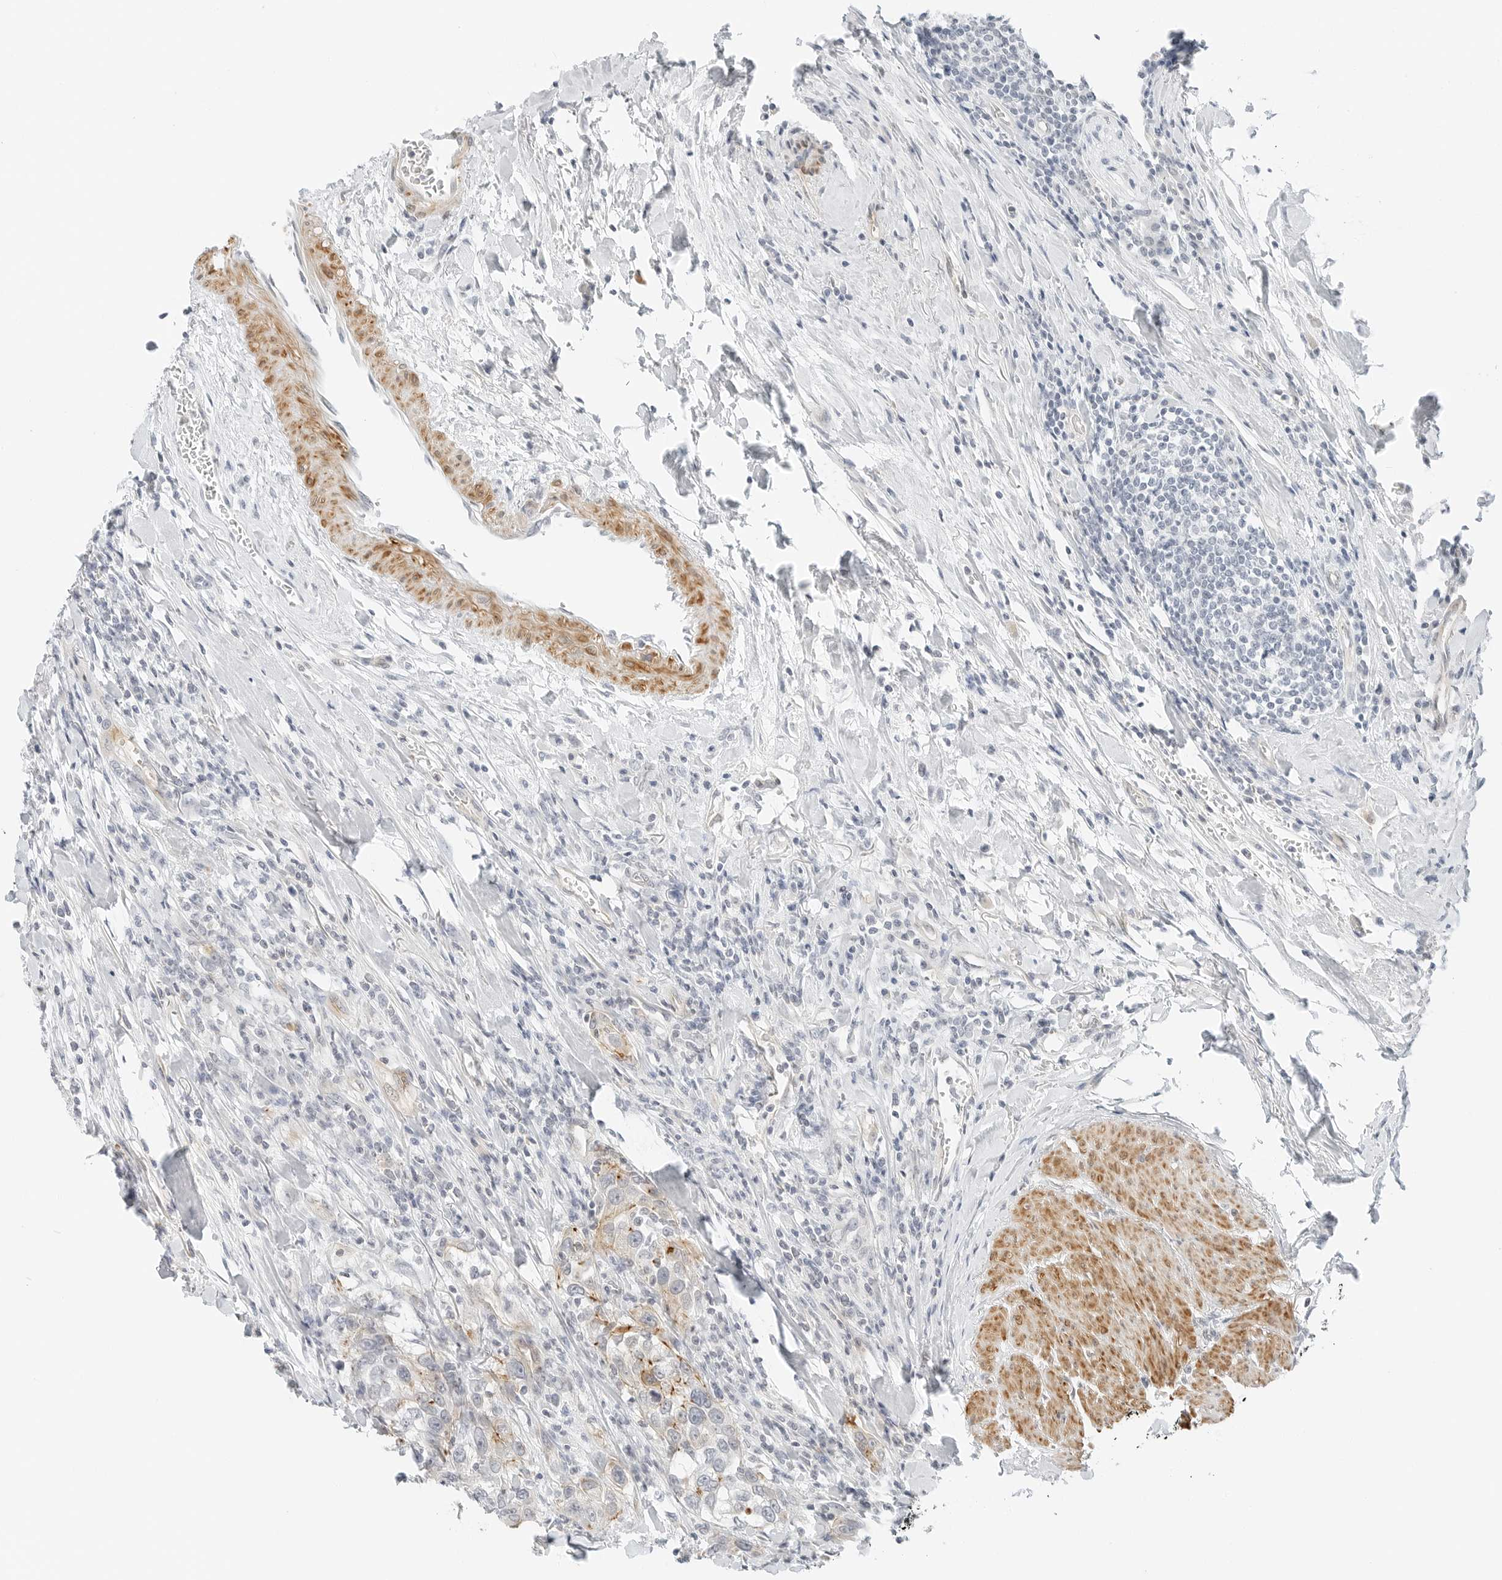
{"staining": {"intensity": "moderate", "quantity": "<25%", "location": "cytoplasmic/membranous"}, "tissue": "urothelial cancer", "cell_type": "Tumor cells", "image_type": "cancer", "snomed": [{"axis": "morphology", "description": "Urothelial carcinoma, High grade"}, {"axis": "topography", "description": "Urinary bladder"}], "caption": "A low amount of moderate cytoplasmic/membranous staining is identified in about <25% of tumor cells in urothelial cancer tissue.", "gene": "IQCC", "patient": {"sex": "female", "age": 80}}